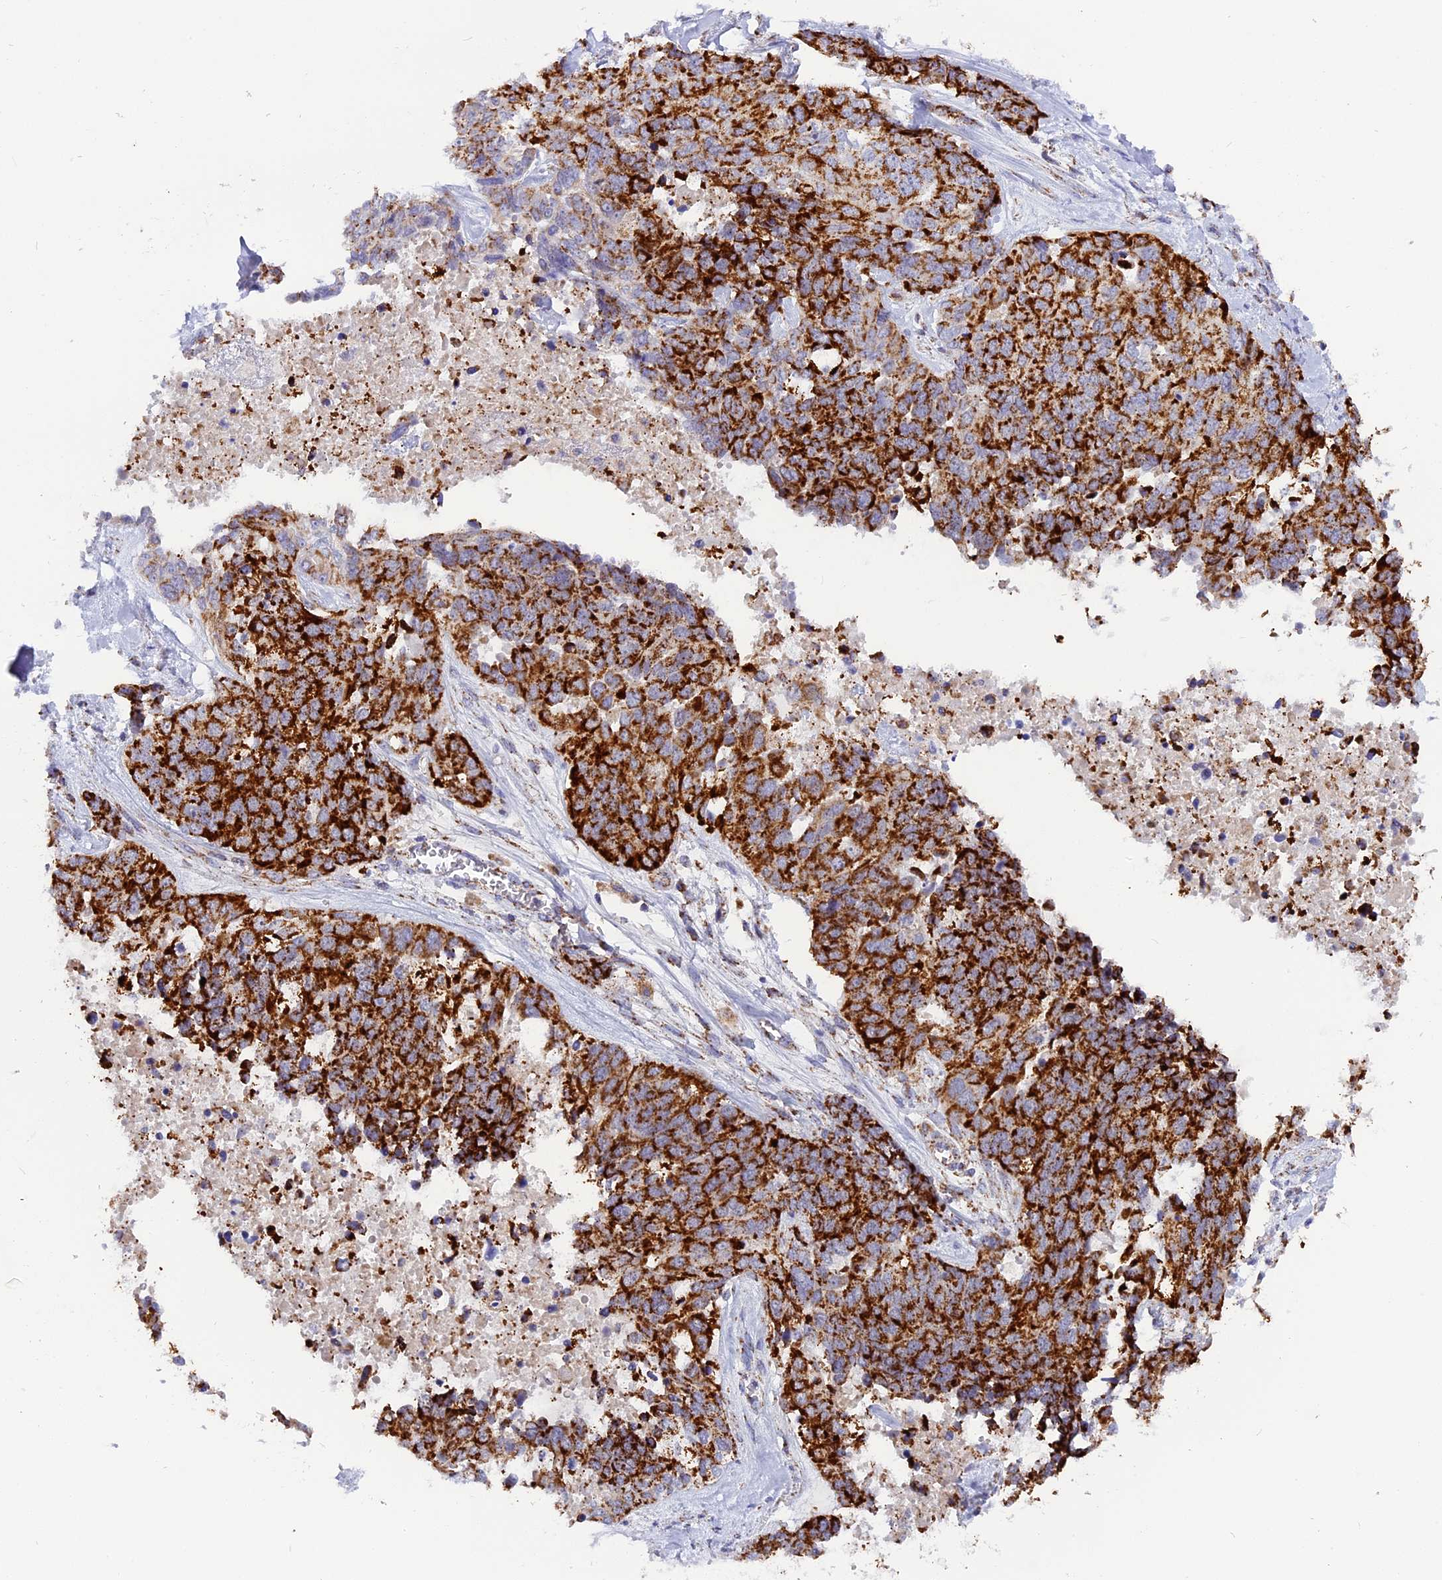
{"staining": {"intensity": "strong", "quantity": ">75%", "location": "cytoplasmic/membranous"}, "tissue": "ovarian cancer", "cell_type": "Tumor cells", "image_type": "cancer", "snomed": [{"axis": "morphology", "description": "Cystadenocarcinoma, serous, NOS"}, {"axis": "topography", "description": "Ovary"}], "caption": "Human ovarian cancer stained for a protein (brown) displays strong cytoplasmic/membranous positive positivity in about >75% of tumor cells.", "gene": "MRPS34", "patient": {"sex": "female", "age": 44}}